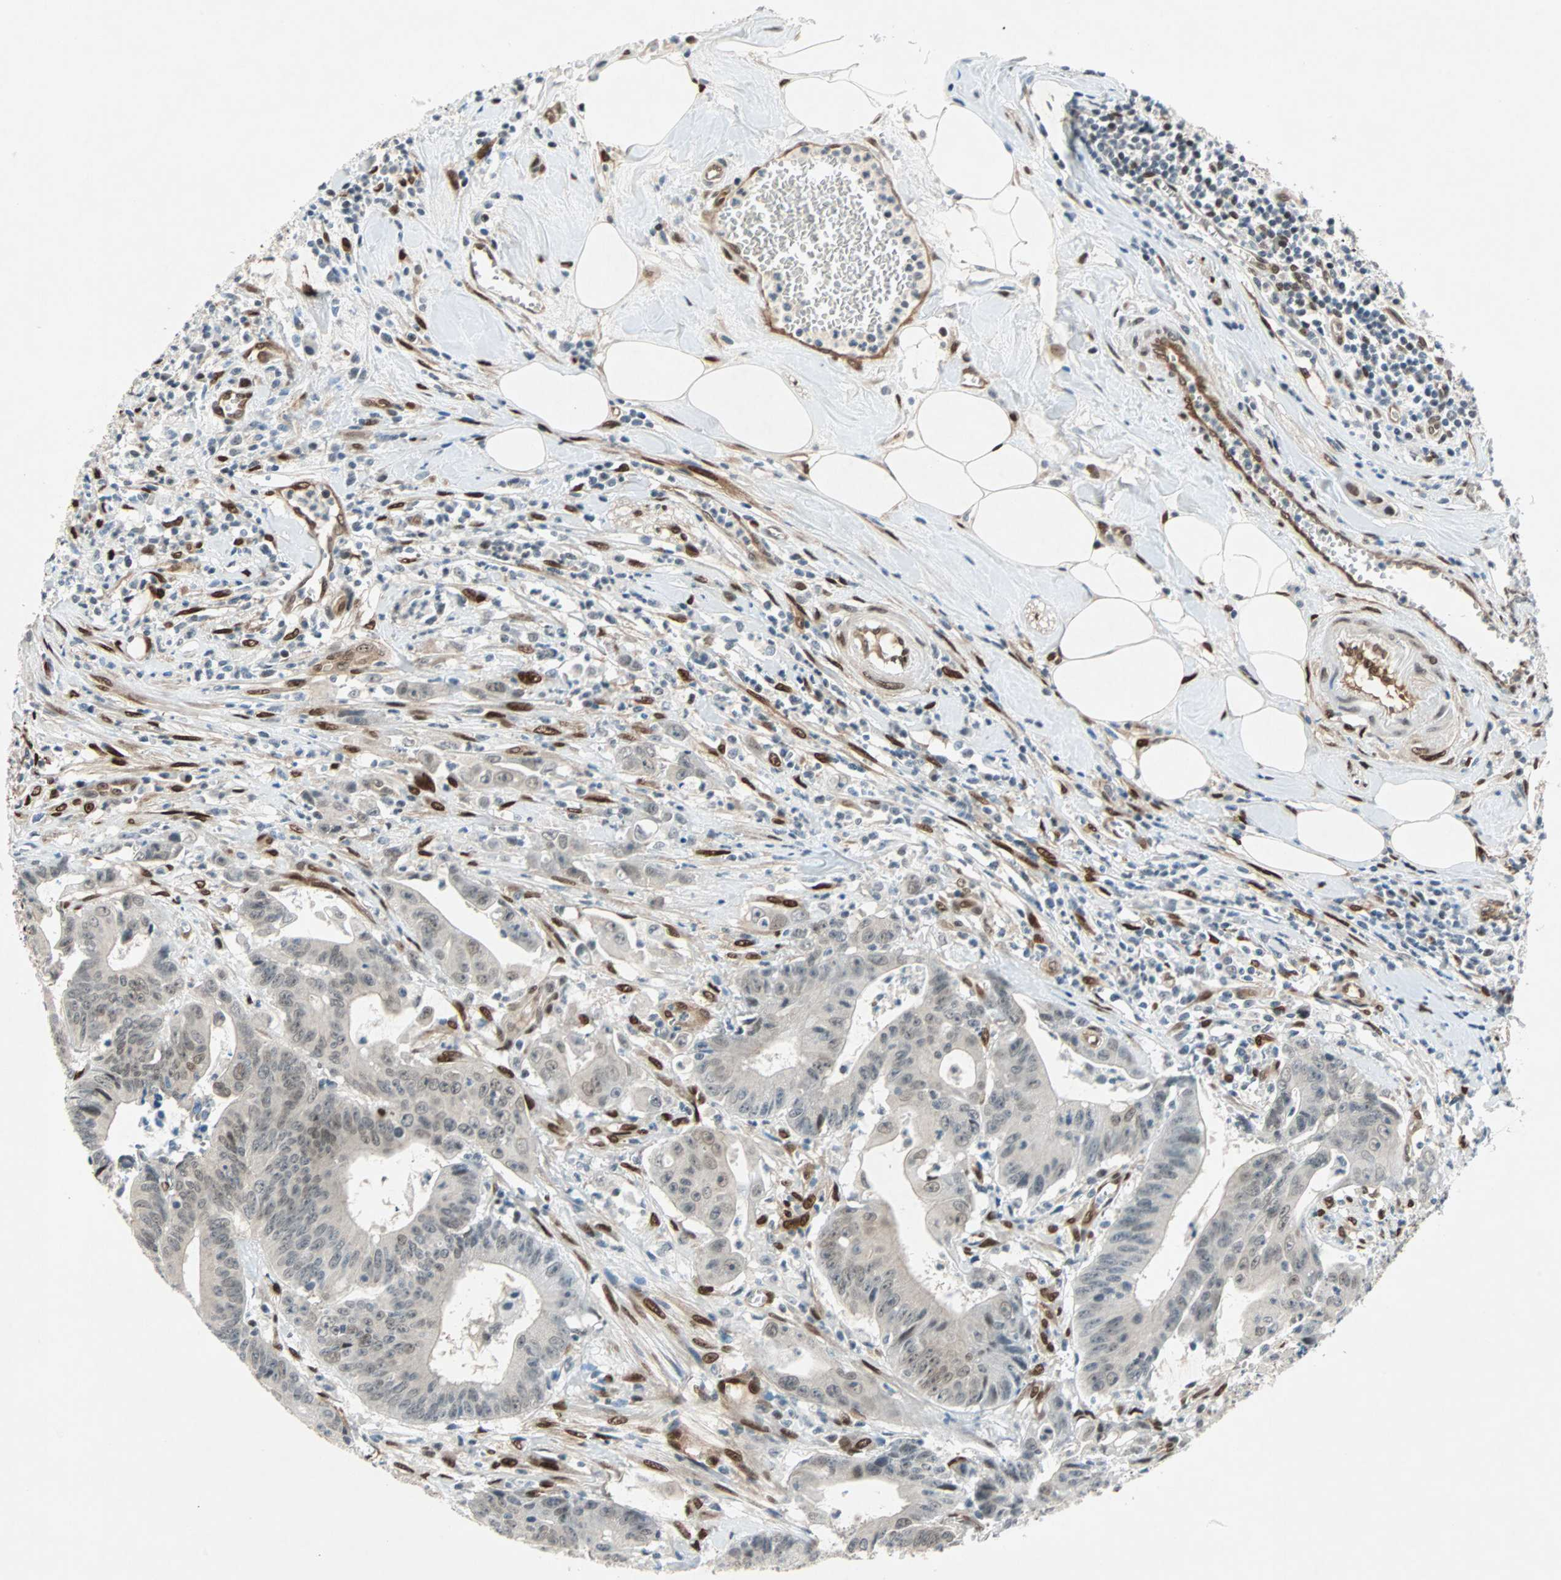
{"staining": {"intensity": "weak", "quantity": "<25%", "location": "nuclear"}, "tissue": "colorectal cancer", "cell_type": "Tumor cells", "image_type": "cancer", "snomed": [{"axis": "morphology", "description": "Adenocarcinoma, NOS"}, {"axis": "topography", "description": "Colon"}], "caption": "Micrograph shows no protein staining in tumor cells of adenocarcinoma (colorectal) tissue.", "gene": "WWTR1", "patient": {"sex": "male", "age": 45}}